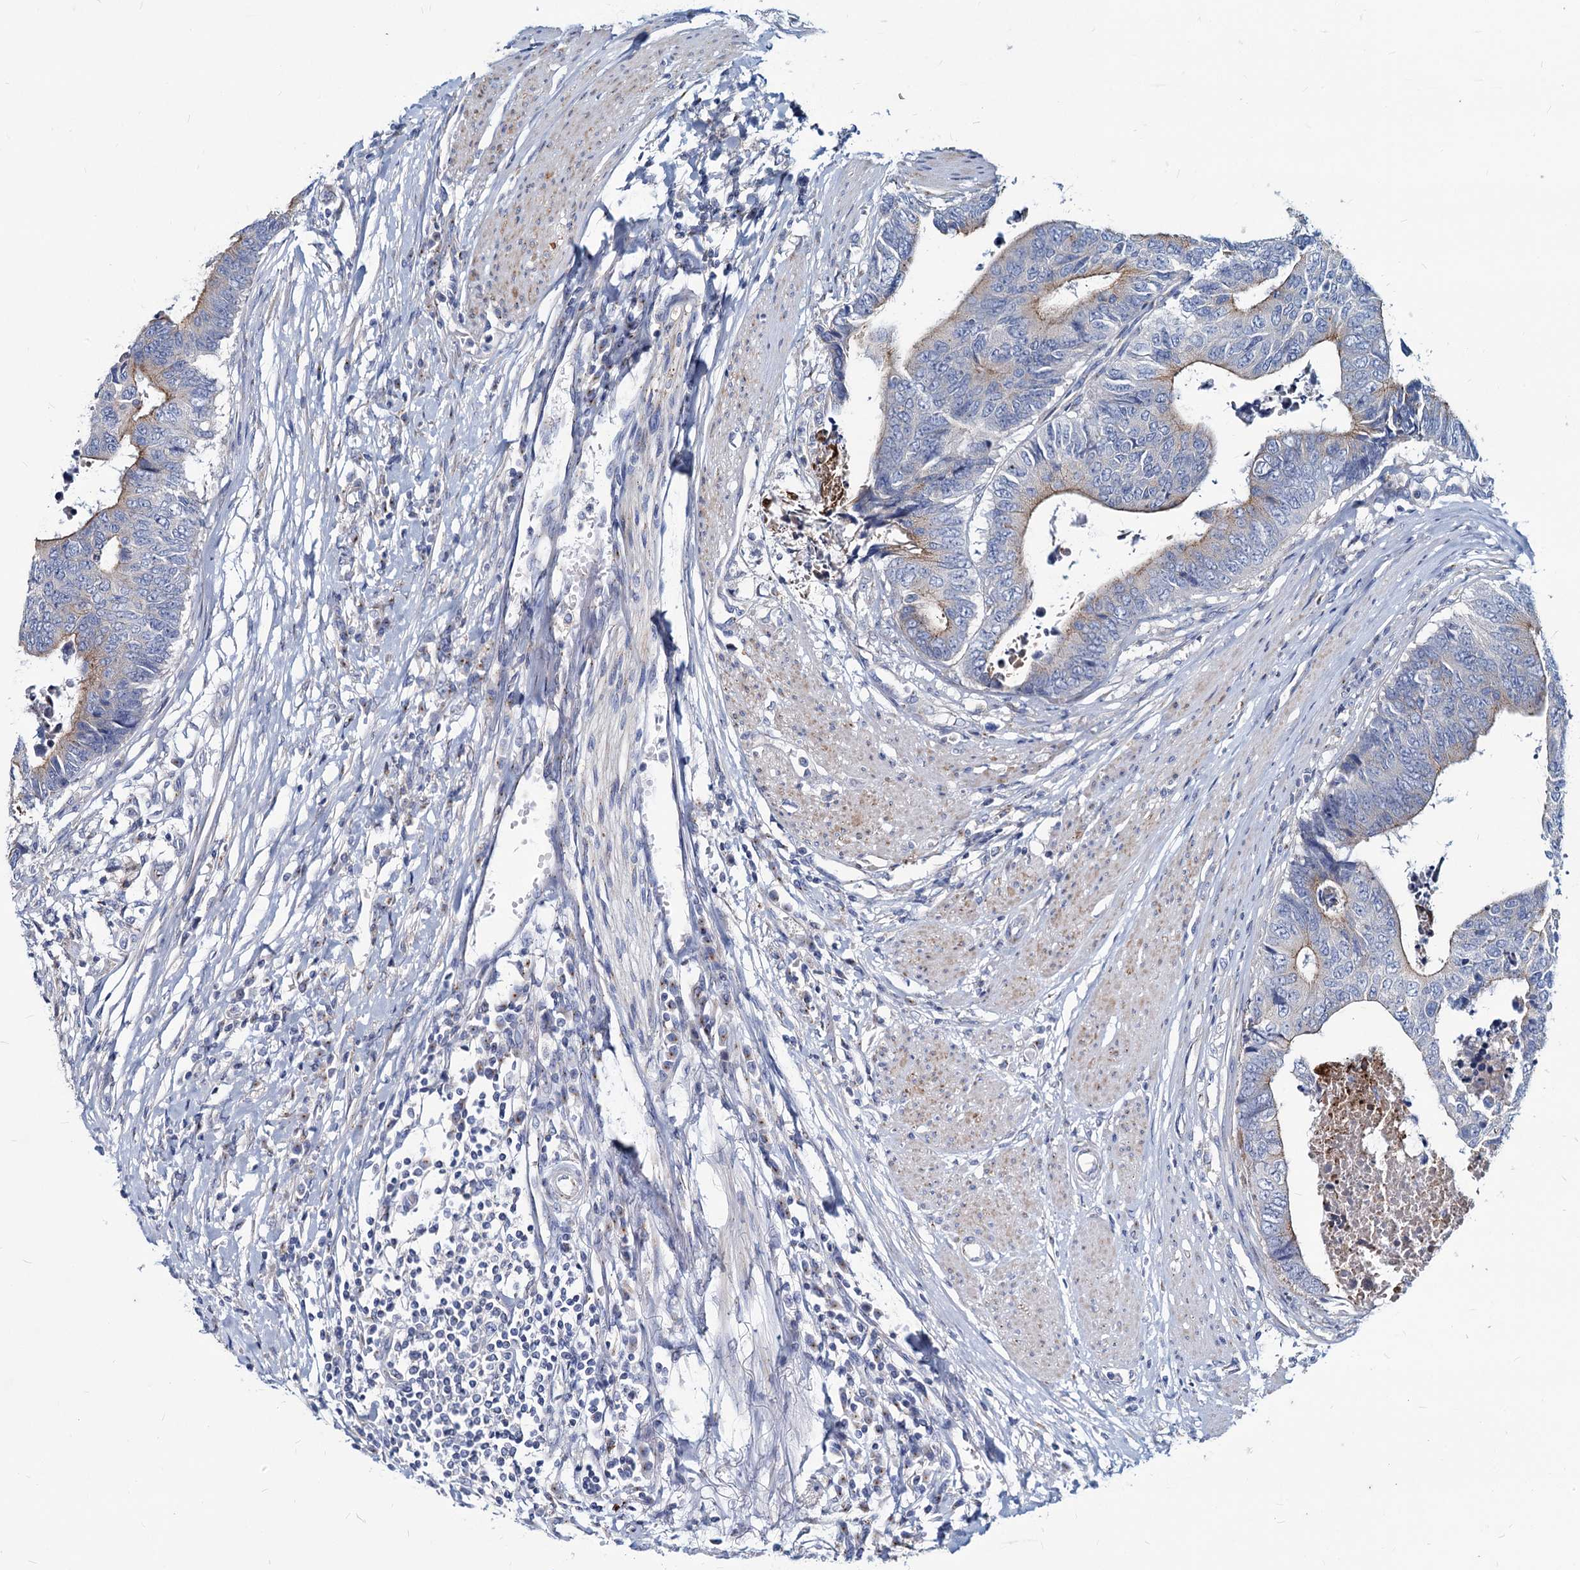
{"staining": {"intensity": "weak", "quantity": "25%-75%", "location": "cytoplasmic/membranous"}, "tissue": "colorectal cancer", "cell_type": "Tumor cells", "image_type": "cancer", "snomed": [{"axis": "morphology", "description": "Adenocarcinoma, NOS"}, {"axis": "topography", "description": "Rectum"}], "caption": "The micrograph exhibits a brown stain indicating the presence of a protein in the cytoplasmic/membranous of tumor cells in adenocarcinoma (colorectal).", "gene": "AGBL4", "patient": {"sex": "male", "age": 84}}